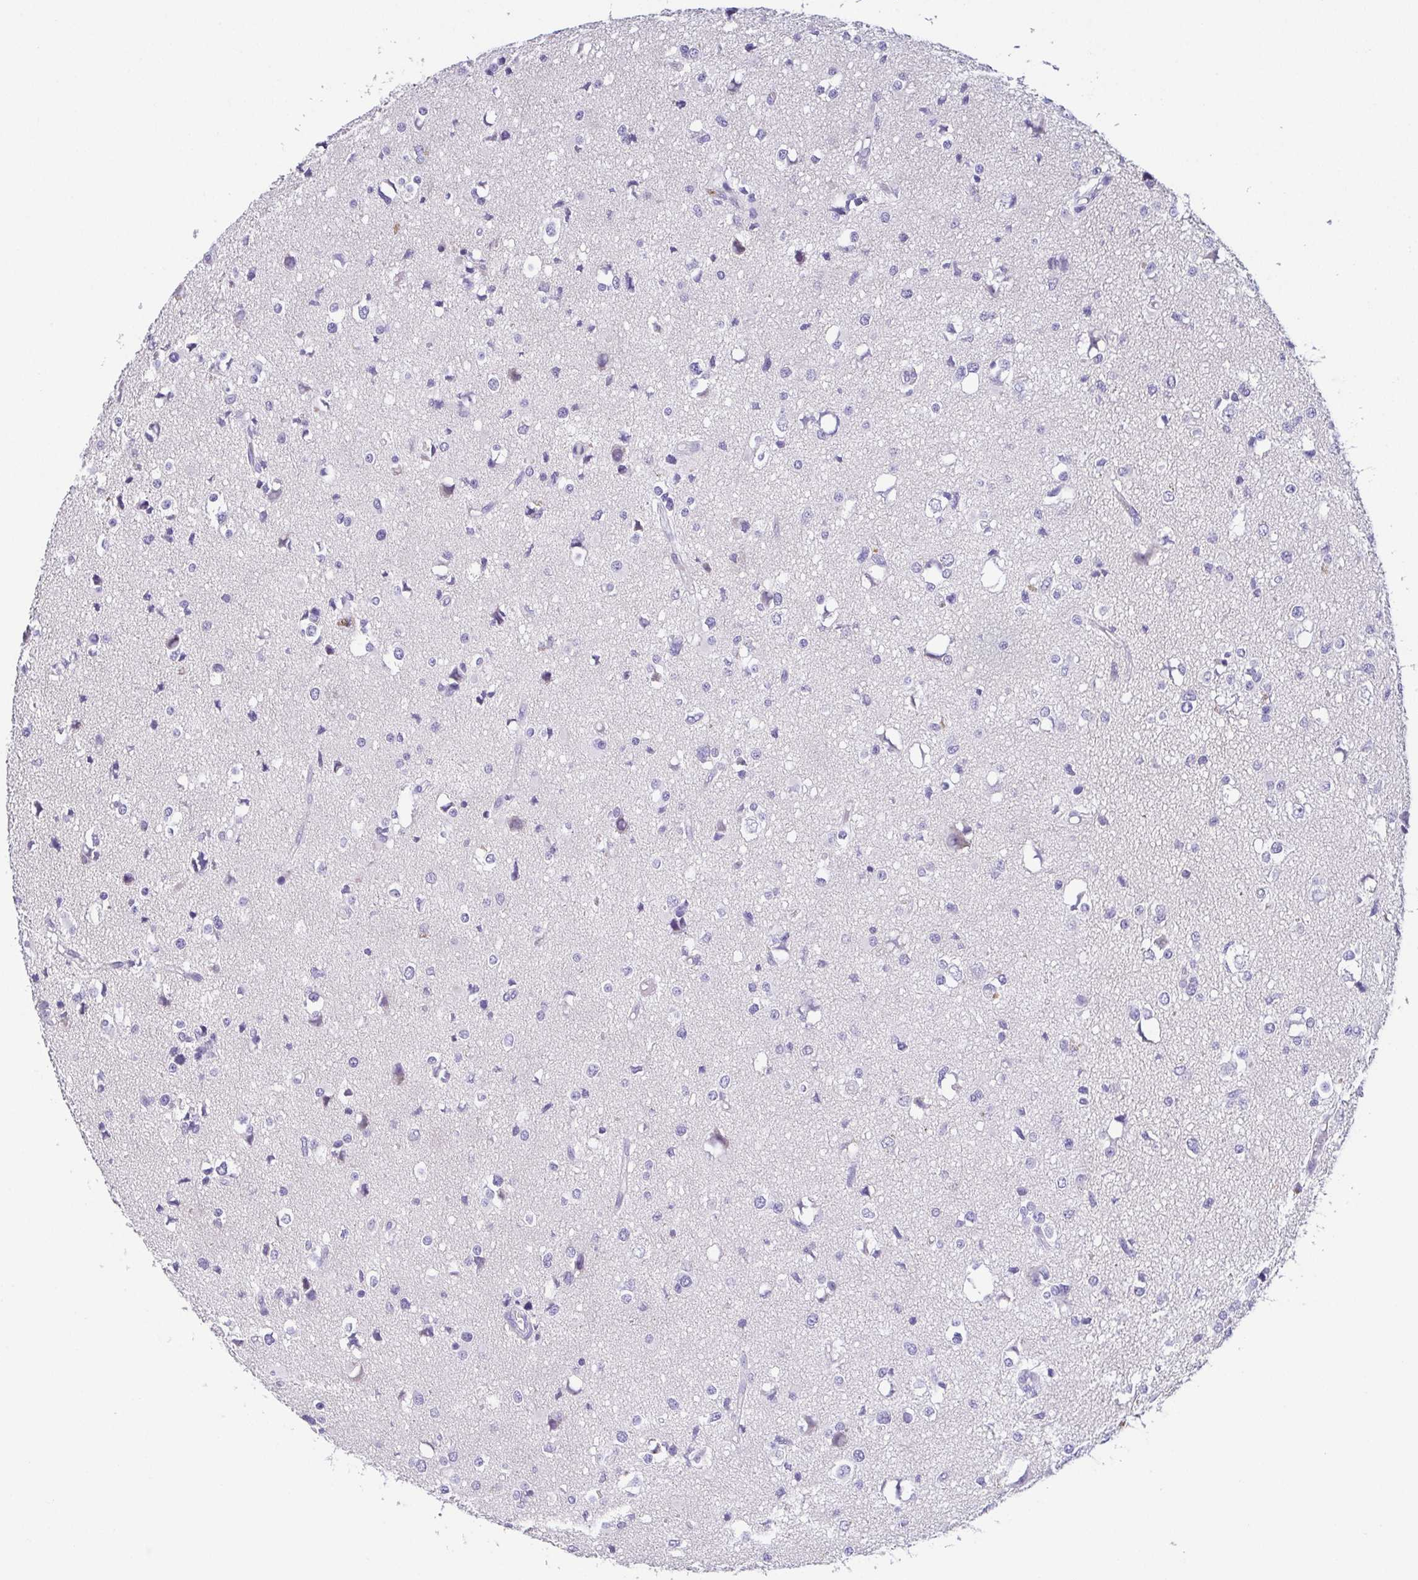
{"staining": {"intensity": "negative", "quantity": "none", "location": "none"}, "tissue": "glioma", "cell_type": "Tumor cells", "image_type": "cancer", "snomed": [{"axis": "morphology", "description": "Glioma, malignant, High grade"}, {"axis": "topography", "description": "Brain"}], "caption": "An image of human glioma is negative for staining in tumor cells.", "gene": "HAPLN2", "patient": {"sex": "male", "age": 54}}